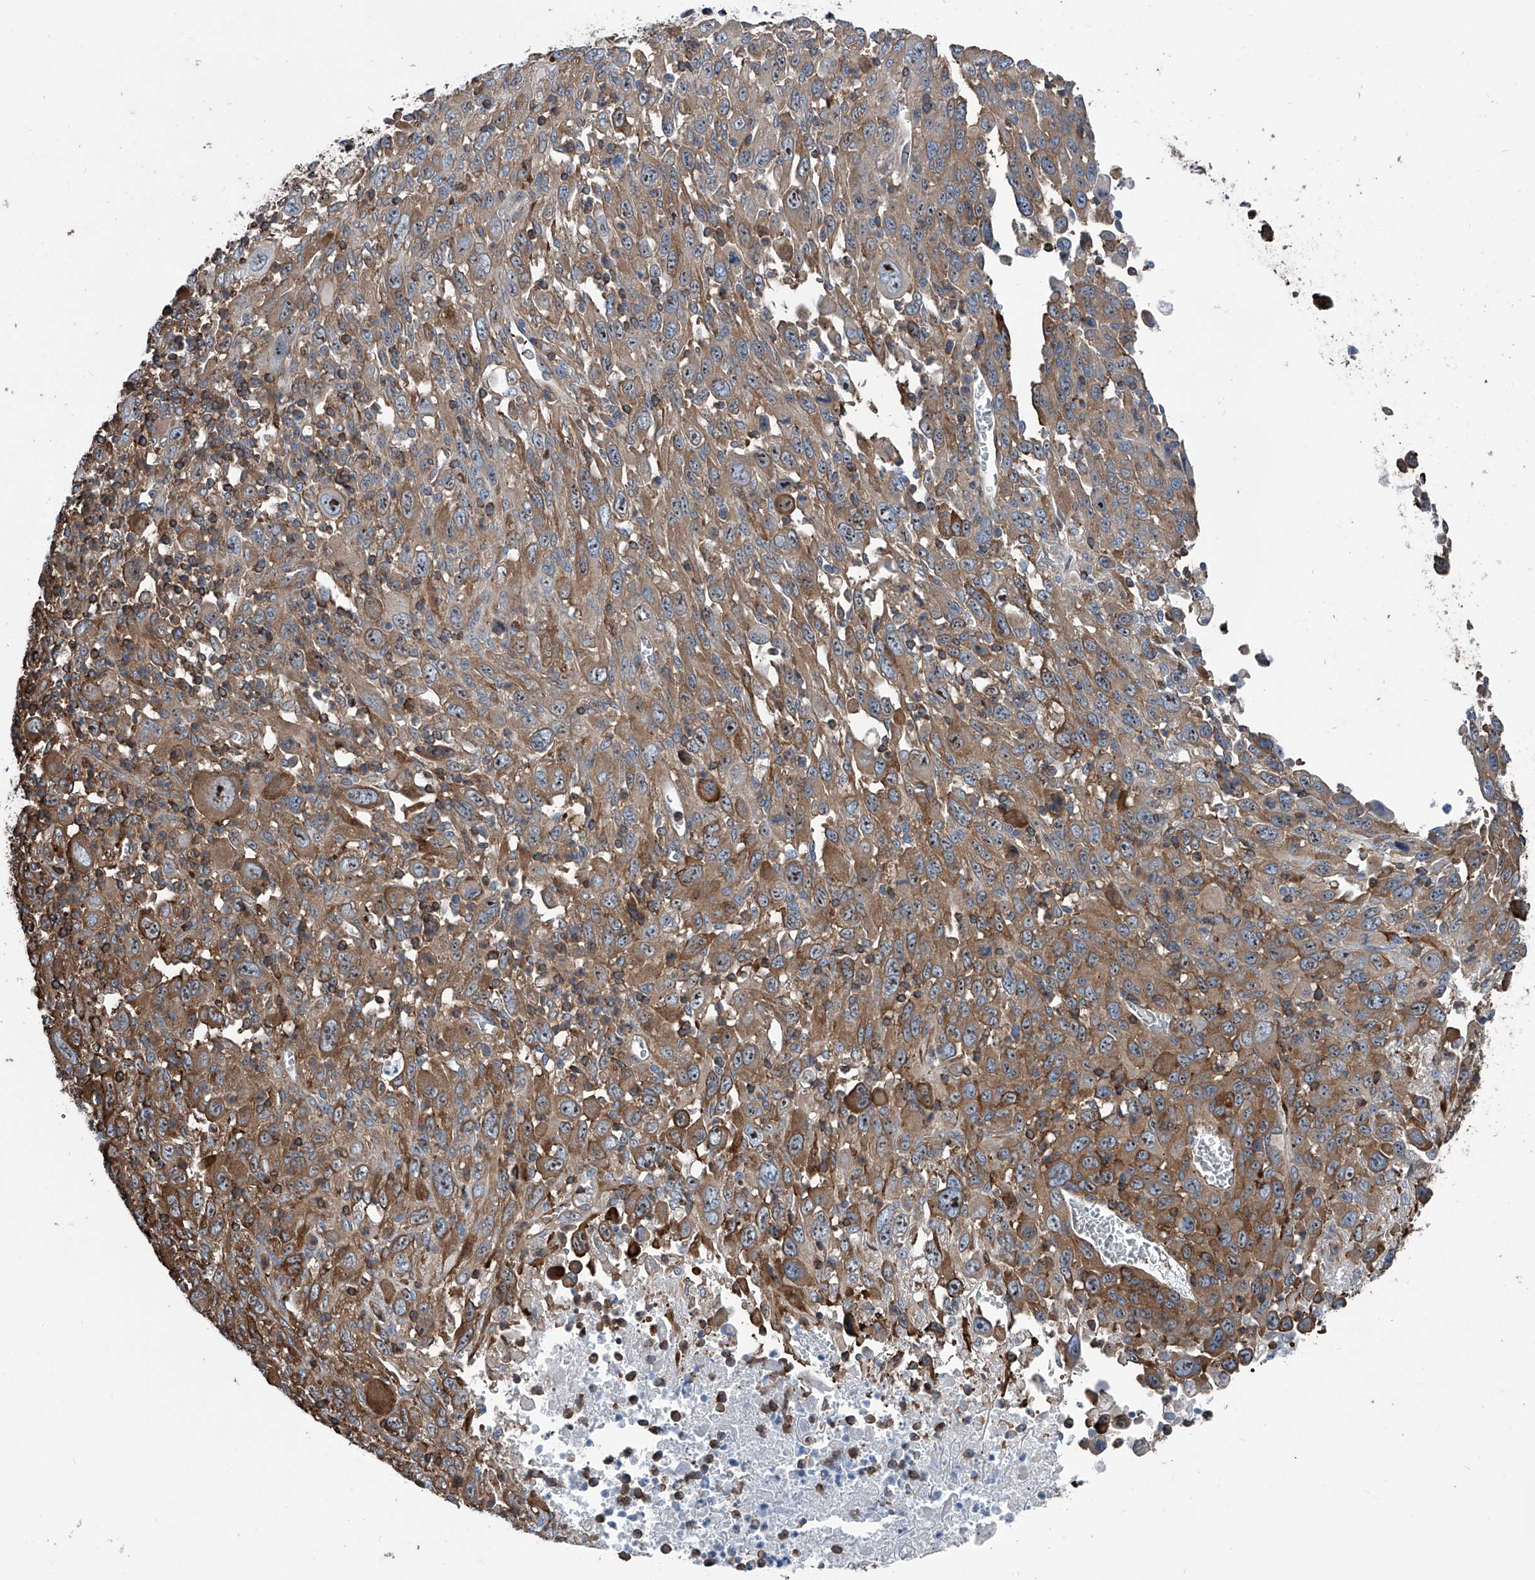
{"staining": {"intensity": "moderate", "quantity": "25%-75%", "location": "cytoplasmic/membranous,nuclear"}, "tissue": "melanoma", "cell_type": "Tumor cells", "image_type": "cancer", "snomed": [{"axis": "morphology", "description": "Malignant melanoma, Metastatic site"}, {"axis": "topography", "description": "Skin"}], "caption": "Malignant melanoma (metastatic site) was stained to show a protein in brown. There is medium levels of moderate cytoplasmic/membranous and nuclear expression in approximately 25%-75% of tumor cells. (Stains: DAB in brown, nuclei in blue, Microscopy: brightfield microscopy at high magnification).", "gene": "ZNF484", "patient": {"sex": "female", "age": 56}}